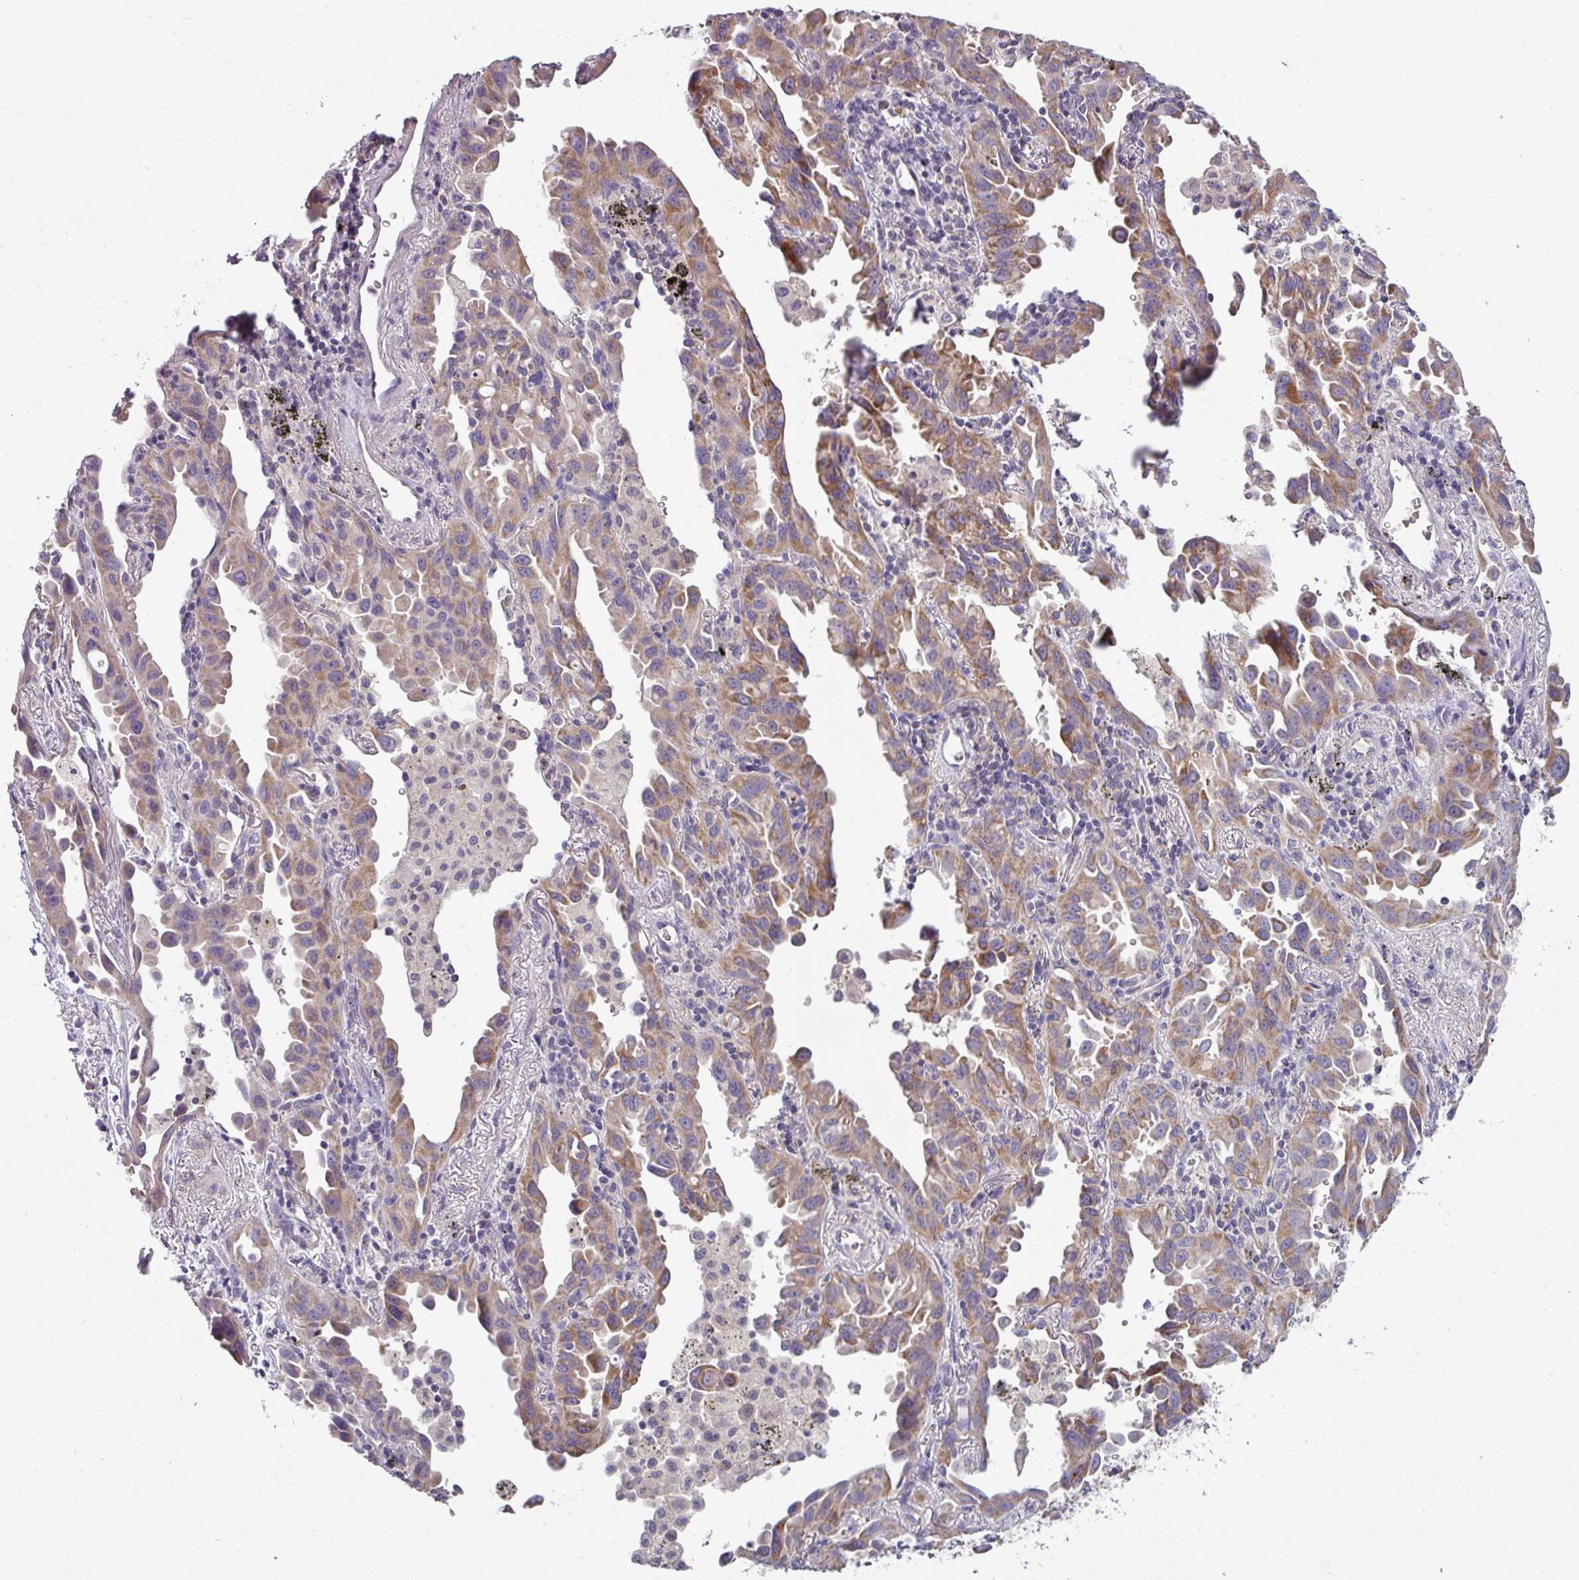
{"staining": {"intensity": "moderate", "quantity": ">75%", "location": "cytoplasmic/membranous"}, "tissue": "lung cancer", "cell_type": "Tumor cells", "image_type": "cancer", "snomed": [{"axis": "morphology", "description": "Adenocarcinoma, NOS"}, {"axis": "topography", "description": "Lung"}], "caption": "IHC (DAB) staining of human lung cancer (adenocarcinoma) demonstrates moderate cytoplasmic/membranous protein positivity in approximately >75% of tumor cells.", "gene": "LRRC9", "patient": {"sex": "male", "age": 68}}